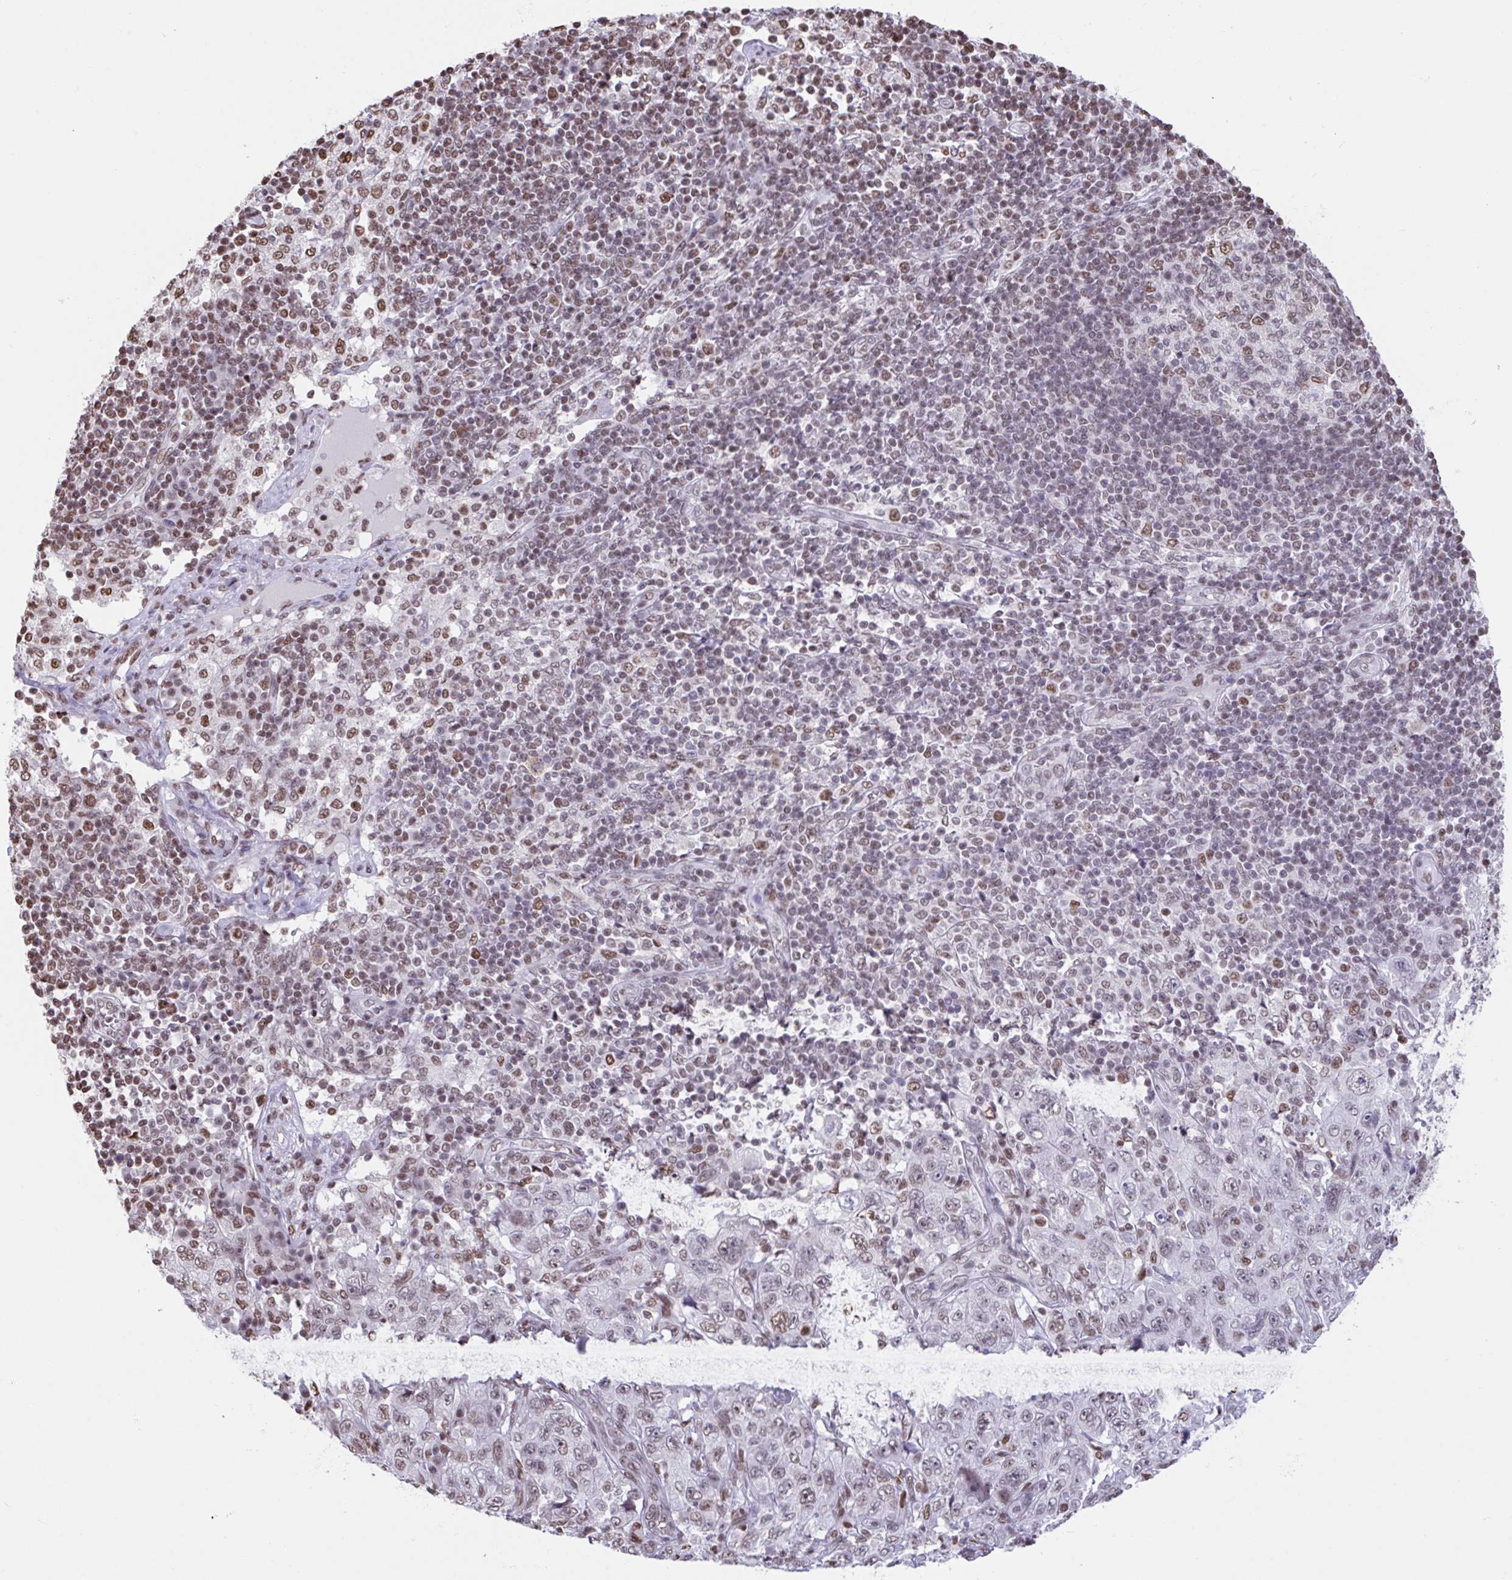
{"staining": {"intensity": "moderate", "quantity": "25%-75%", "location": "nuclear"}, "tissue": "pancreatic cancer", "cell_type": "Tumor cells", "image_type": "cancer", "snomed": [{"axis": "morphology", "description": "Adenocarcinoma, NOS"}, {"axis": "topography", "description": "Pancreas"}], "caption": "Protein expression by IHC demonstrates moderate nuclear positivity in about 25%-75% of tumor cells in pancreatic cancer.", "gene": "HNRNPDL", "patient": {"sex": "male", "age": 68}}